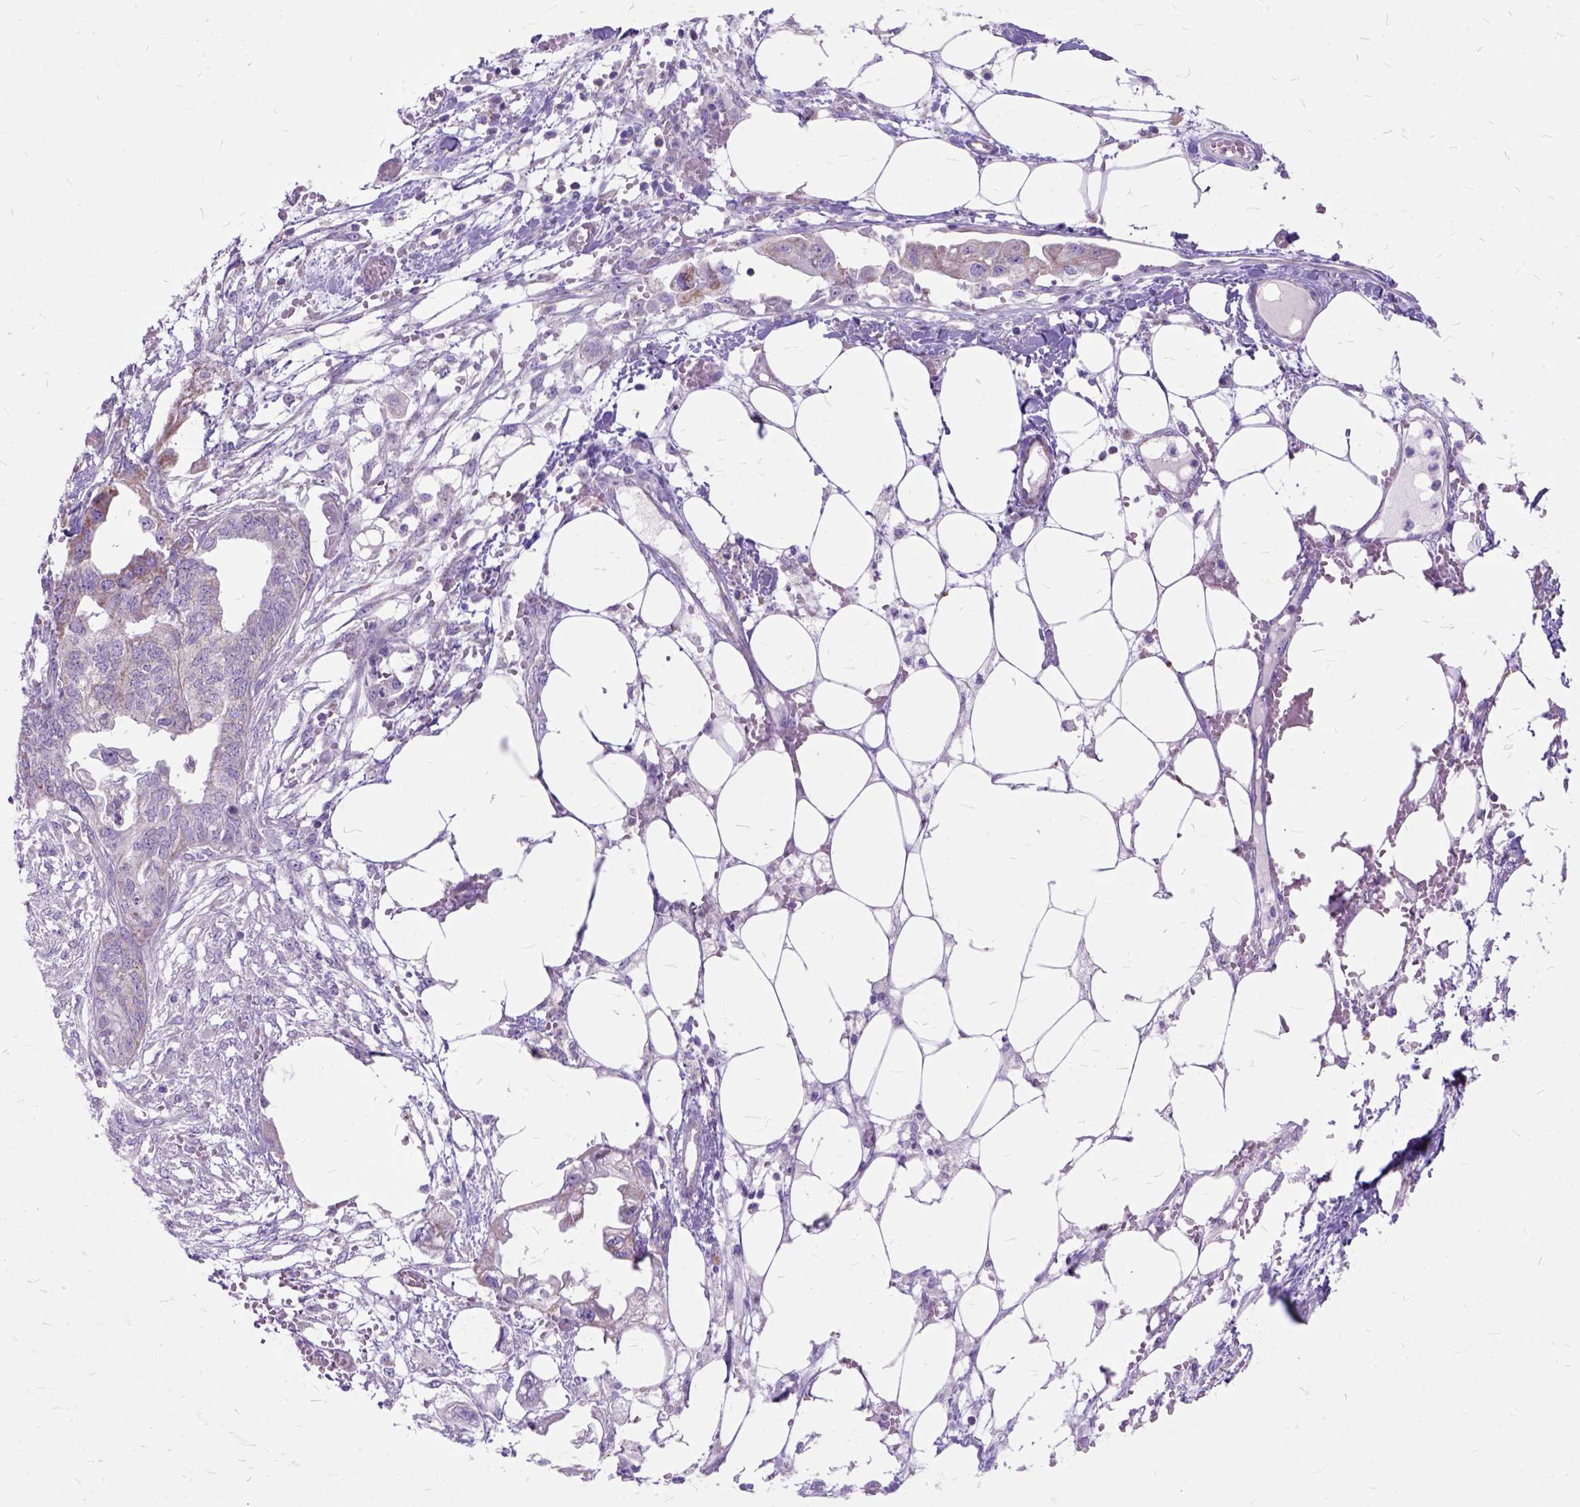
{"staining": {"intensity": "weak", "quantity": "25%-75%", "location": "cytoplasmic/membranous"}, "tissue": "endometrial cancer", "cell_type": "Tumor cells", "image_type": "cancer", "snomed": [{"axis": "morphology", "description": "Adenocarcinoma, NOS"}, {"axis": "morphology", "description": "Adenocarcinoma, metastatic, NOS"}, {"axis": "topography", "description": "Adipose tissue"}, {"axis": "topography", "description": "Endometrium"}], "caption": "A low amount of weak cytoplasmic/membranous expression is appreciated in about 25%-75% of tumor cells in endometrial adenocarcinoma tissue. (DAB (3,3'-diaminobenzidine) = brown stain, brightfield microscopy at high magnification).", "gene": "CTAG2", "patient": {"sex": "female", "age": 67}}